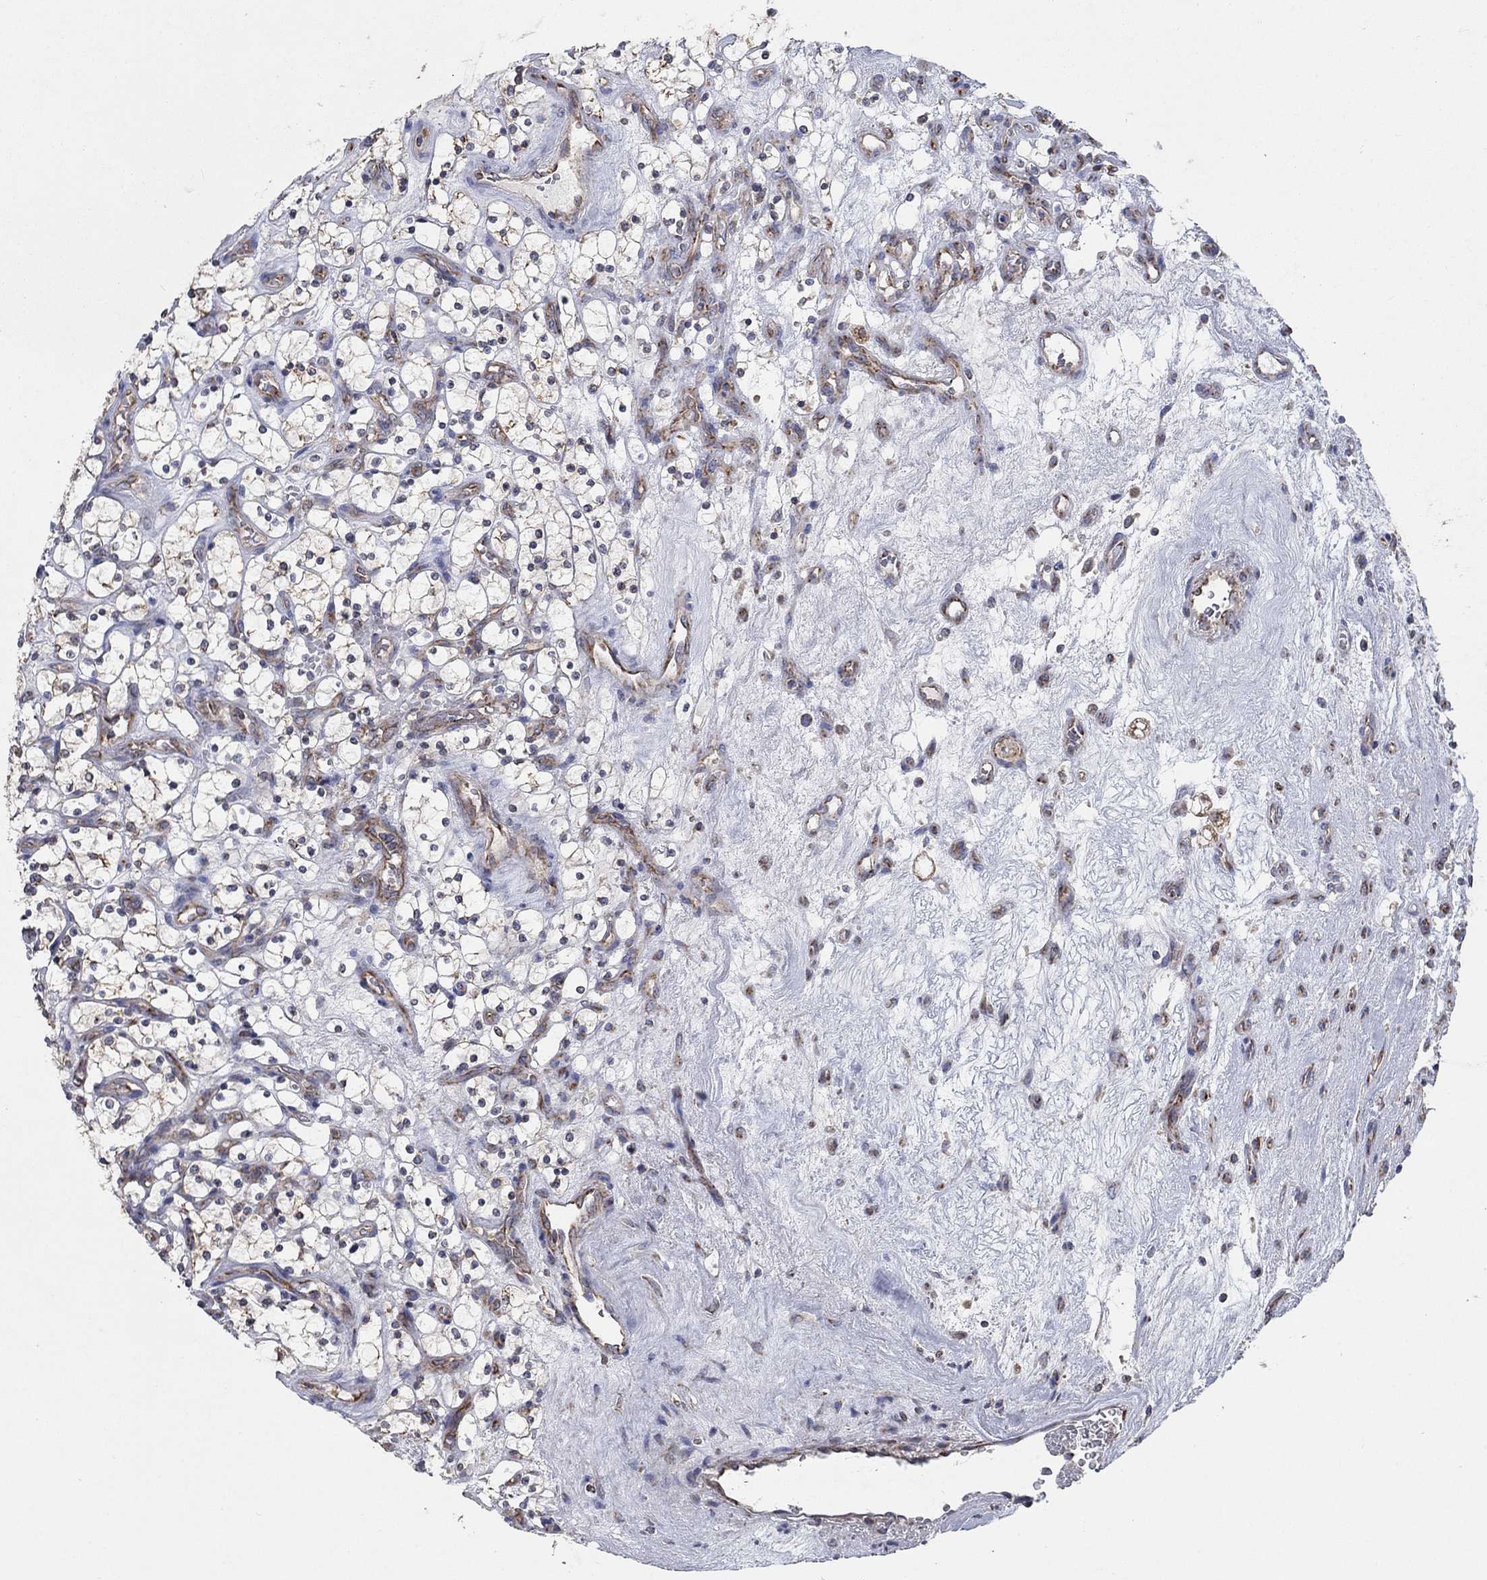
{"staining": {"intensity": "negative", "quantity": "none", "location": "none"}, "tissue": "renal cancer", "cell_type": "Tumor cells", "image_type": "cancer", "snomed": [{"axis": "morphology", "description": "Adenocarcinoma, NOS"}, {"axis": "topography", "description": "Kidney"}], "caption": "Immunohistochemistry micrograph of neoplastic tissue: human renal adenocarcinoma stained with DAB (3,3'-diaminobenzidine) demonstrates no significant protein staining in tumor cells.", "gene": "NCEH1", "patient": {"sex": "female", "age": 69}}